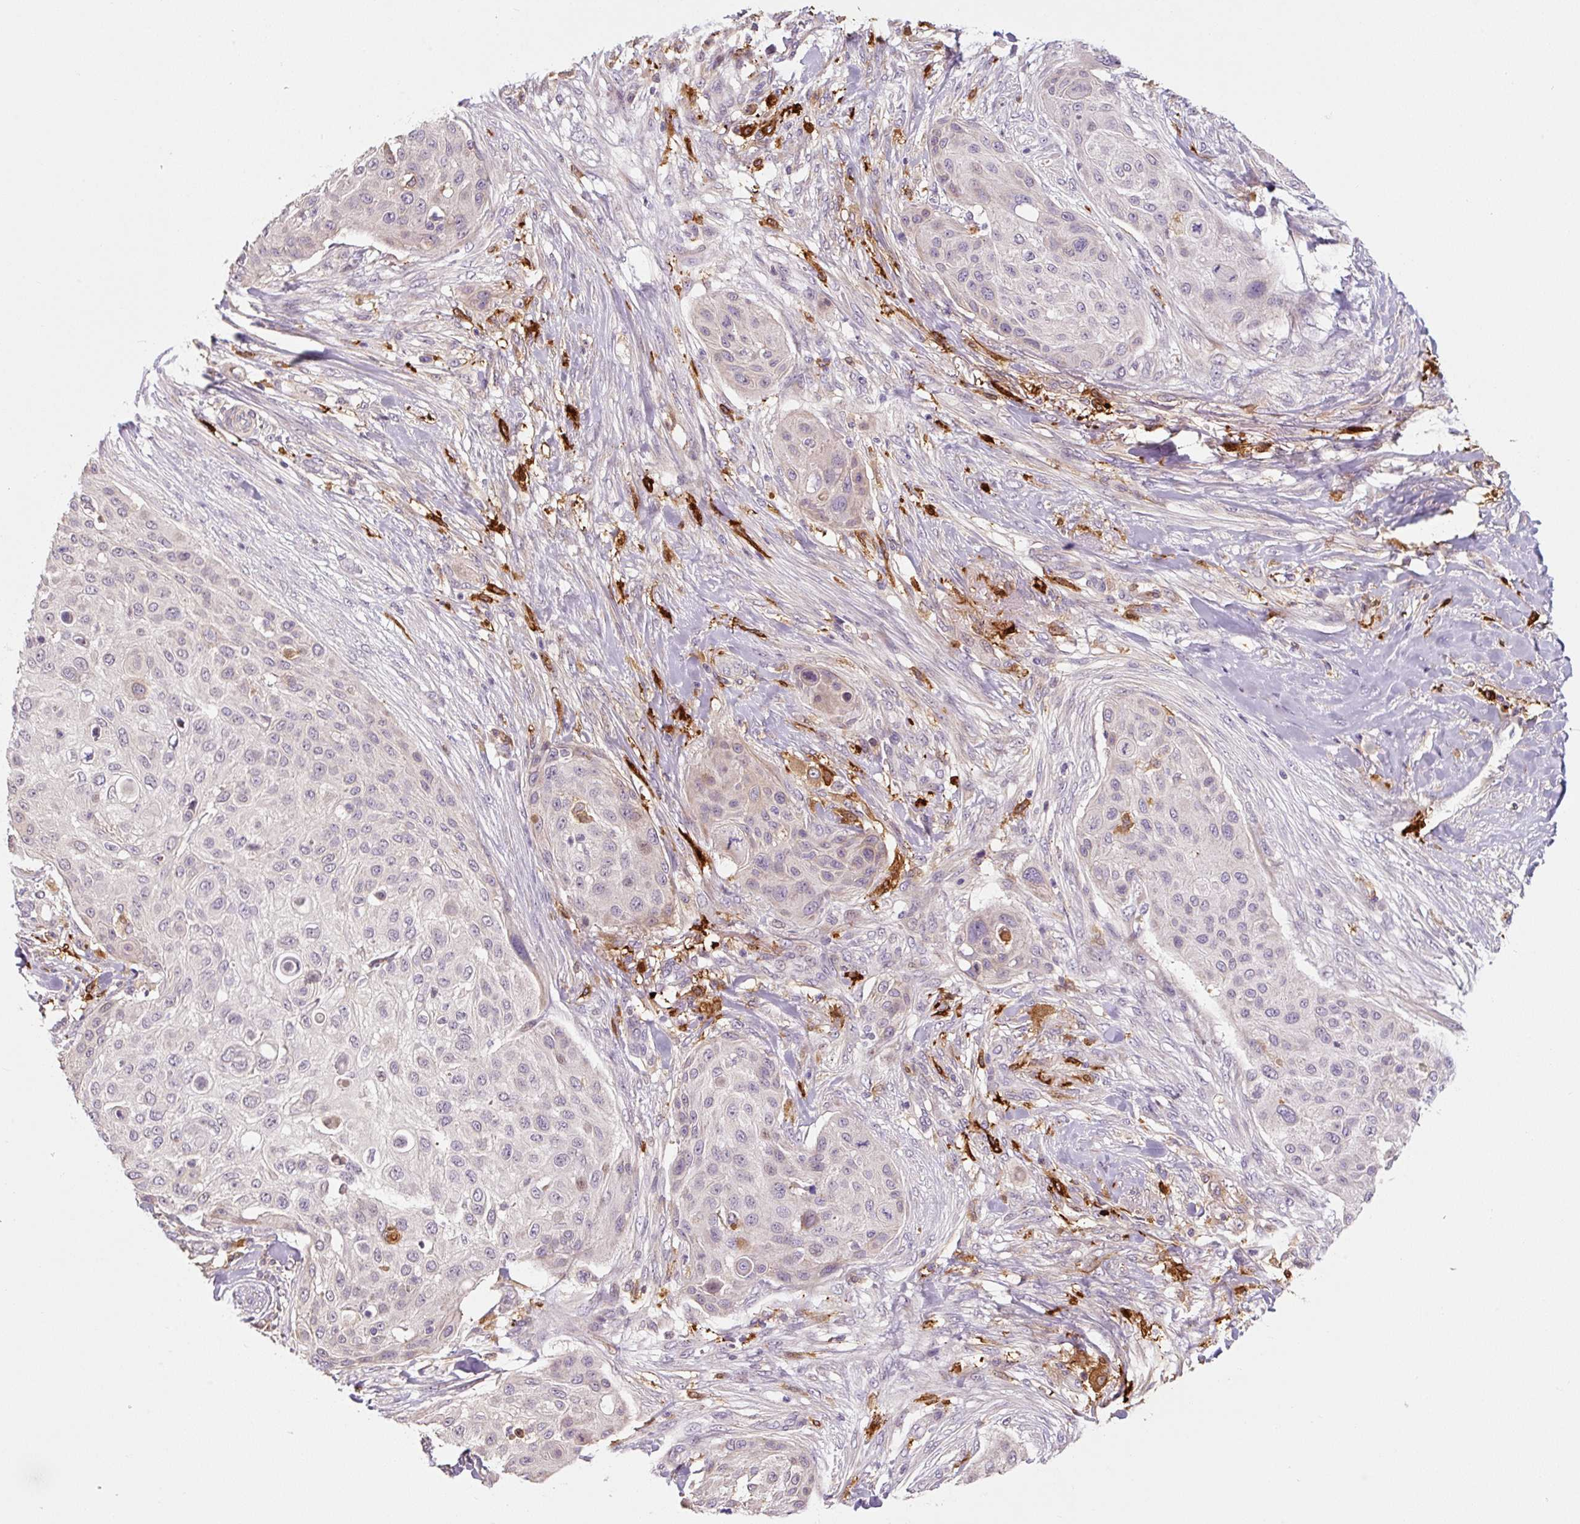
{"staining": {"intensity": "negative", "quantity": "none", "location": "none"}, "tissue": "skin cancer", "cell_type": "Tumor cells", "image_type": "cancer", "snomed": [{"axis": "morphology", "description": "Squamous cell carcinoma, NOS"}, {"axis": "topography", "description": "Skin"}], "caption": "Immunohistochemistry image of neoplastic tissue: skin cancer (squamous cell carcinoma) stained with DAB (3,3'-diaminobenzidine) reveals no significant protein staining in tumor cells.", "gene": "FUT10", "patient": {"sex": "female", "age": 87}}